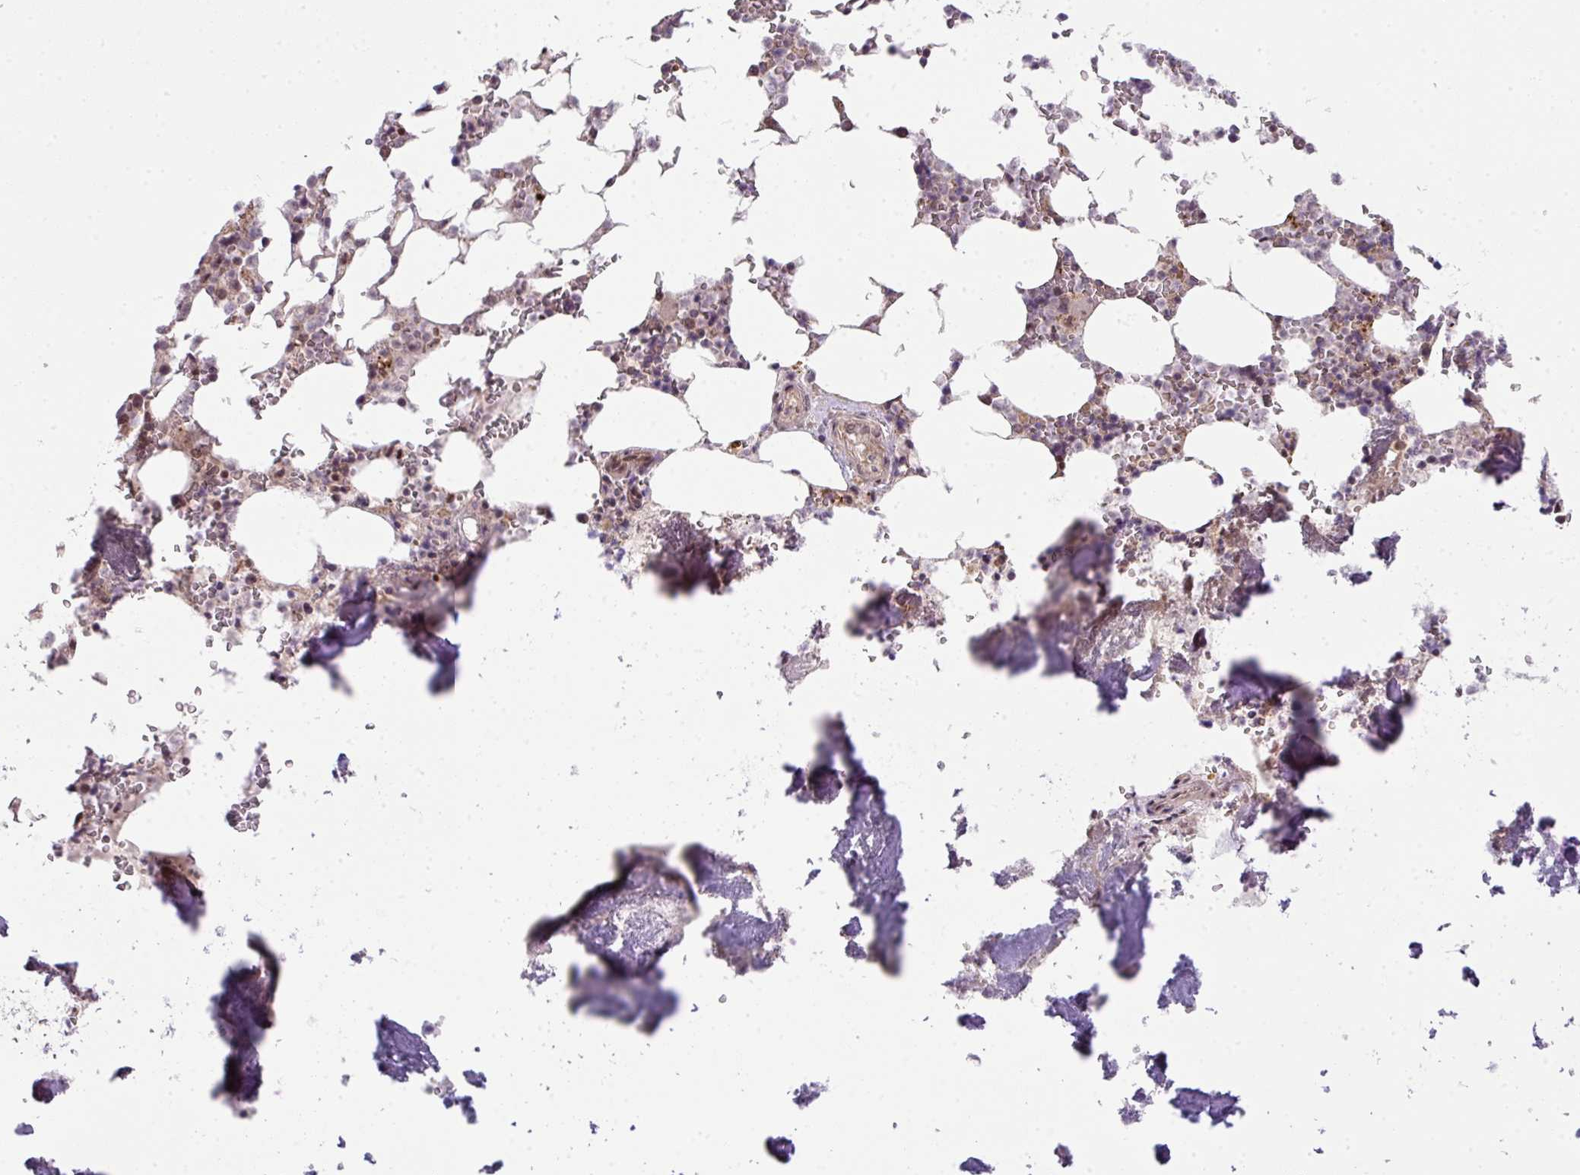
{"staining": {"intensity": "strong", "quantity": ">75%", "location": "nuclear"}, "tissue": "bone marrow", "cell_type": "Hematopoietic cells", "image_type": "normal", "snomed": [{"axis": "morphology", "description": "Normal tissue, NOS"}, {"axis": "topography", "description": "Bone marrow"}], "caption": "This image reveals normal bone marrow stained with immunohistochemistry to label a protein in brown. The nuclear of hematopoietic cells show strong positivity for the protein. Nuclei are counter-stained blue.", "gene": "PLK1", "patient": {"sex": "male", "age": 64}}